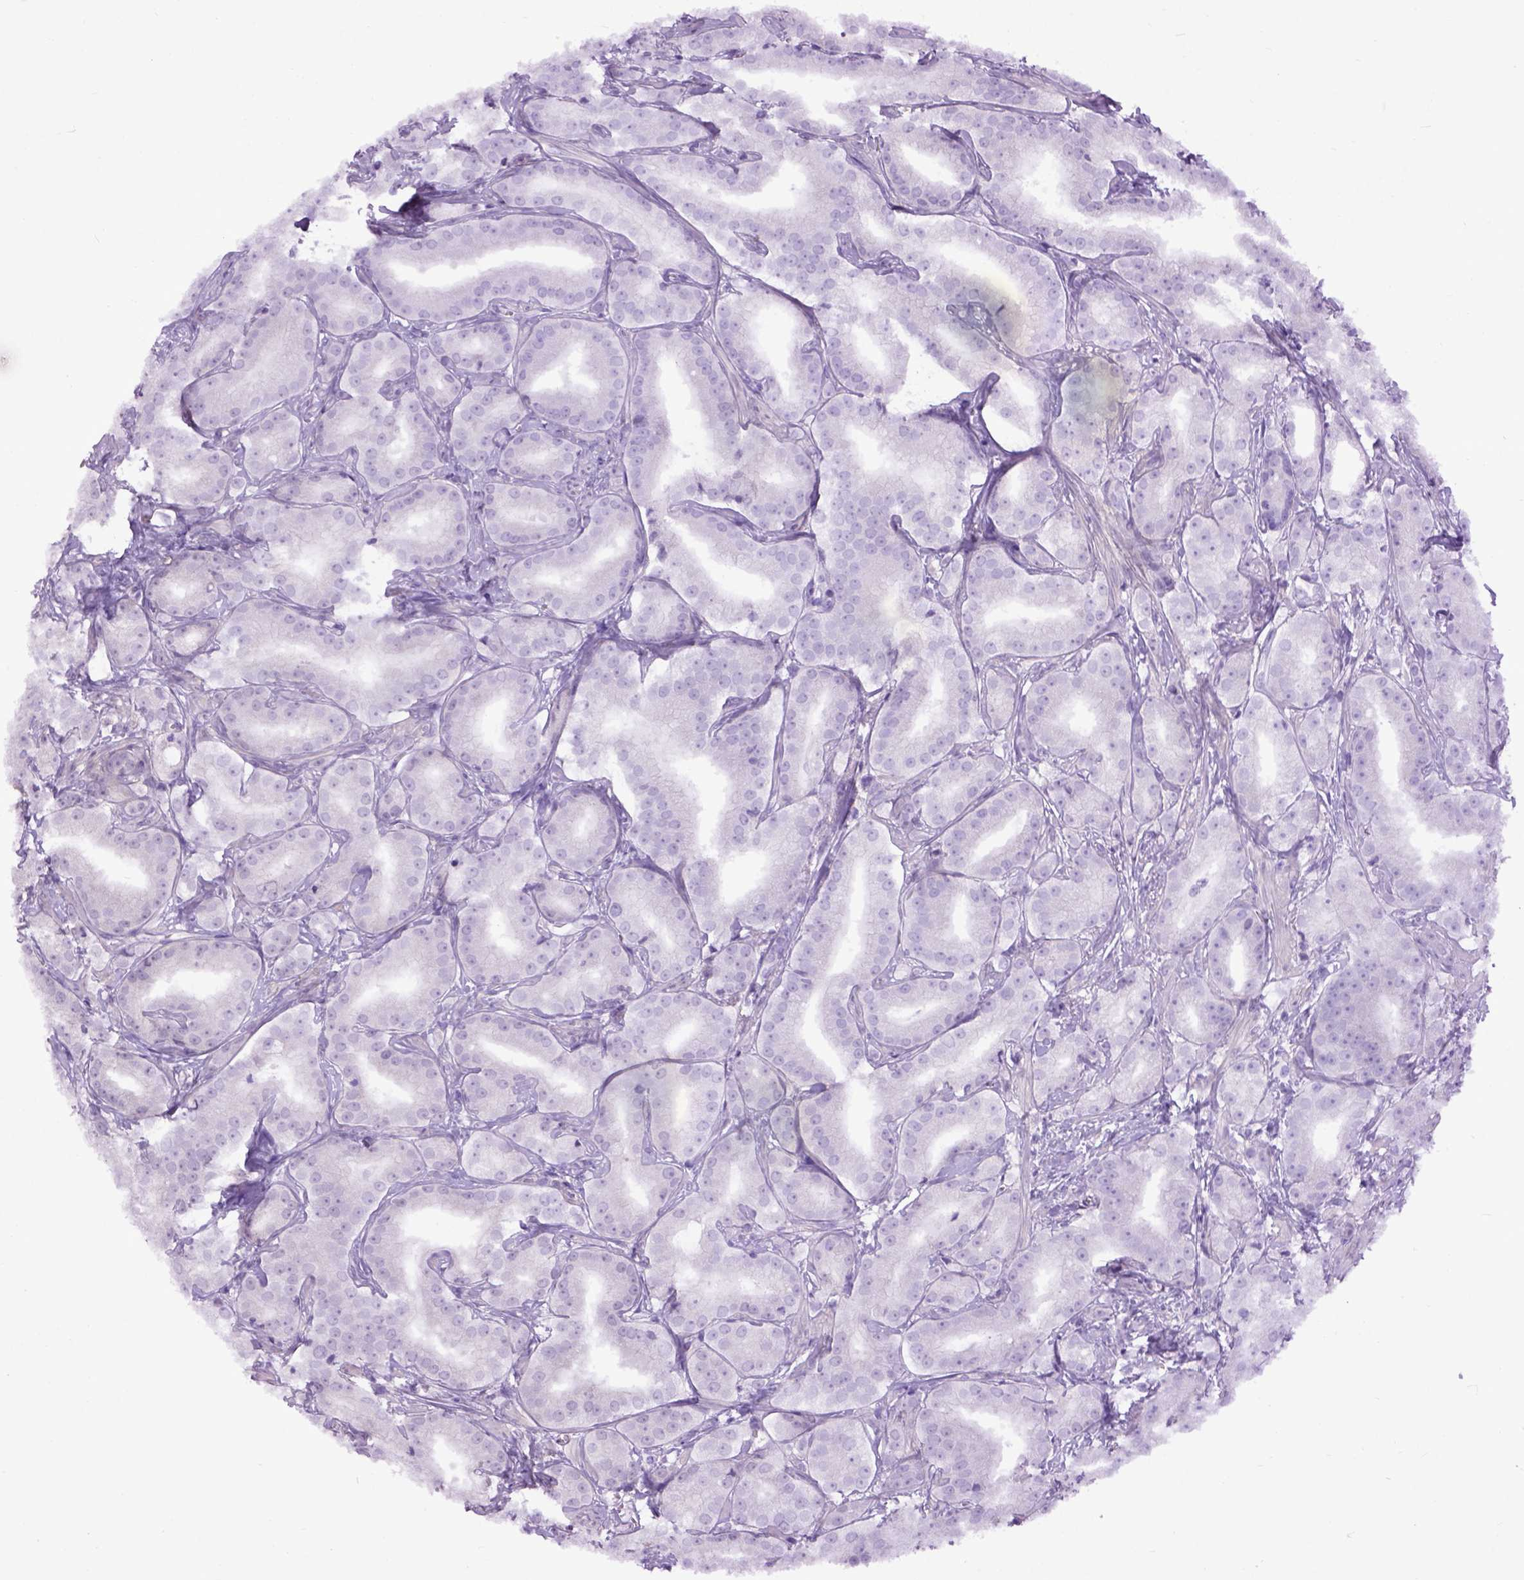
{"staining": {"intensity": "negative", "quantity": "none", "location": "none"}, "tissue": "prostate cancer", "cell_type": "Tumor cells", "image_type": "cancer", "snomed": [{"axis": "morphology", "description": "Adenocarcinoma, High grade"}, {"axis": "topography", "description": "Prostate"}], "caption": "Histopathology image shows no significant protein positivity in tumor cells of prostate high-grade adenocarcinoma. The staining is performed using DAB brown chromogen with nuclei counter-stained in using hematoxylin.", "gene": "EMILIN3", "patient": {"sex": "male", "age": 64}}